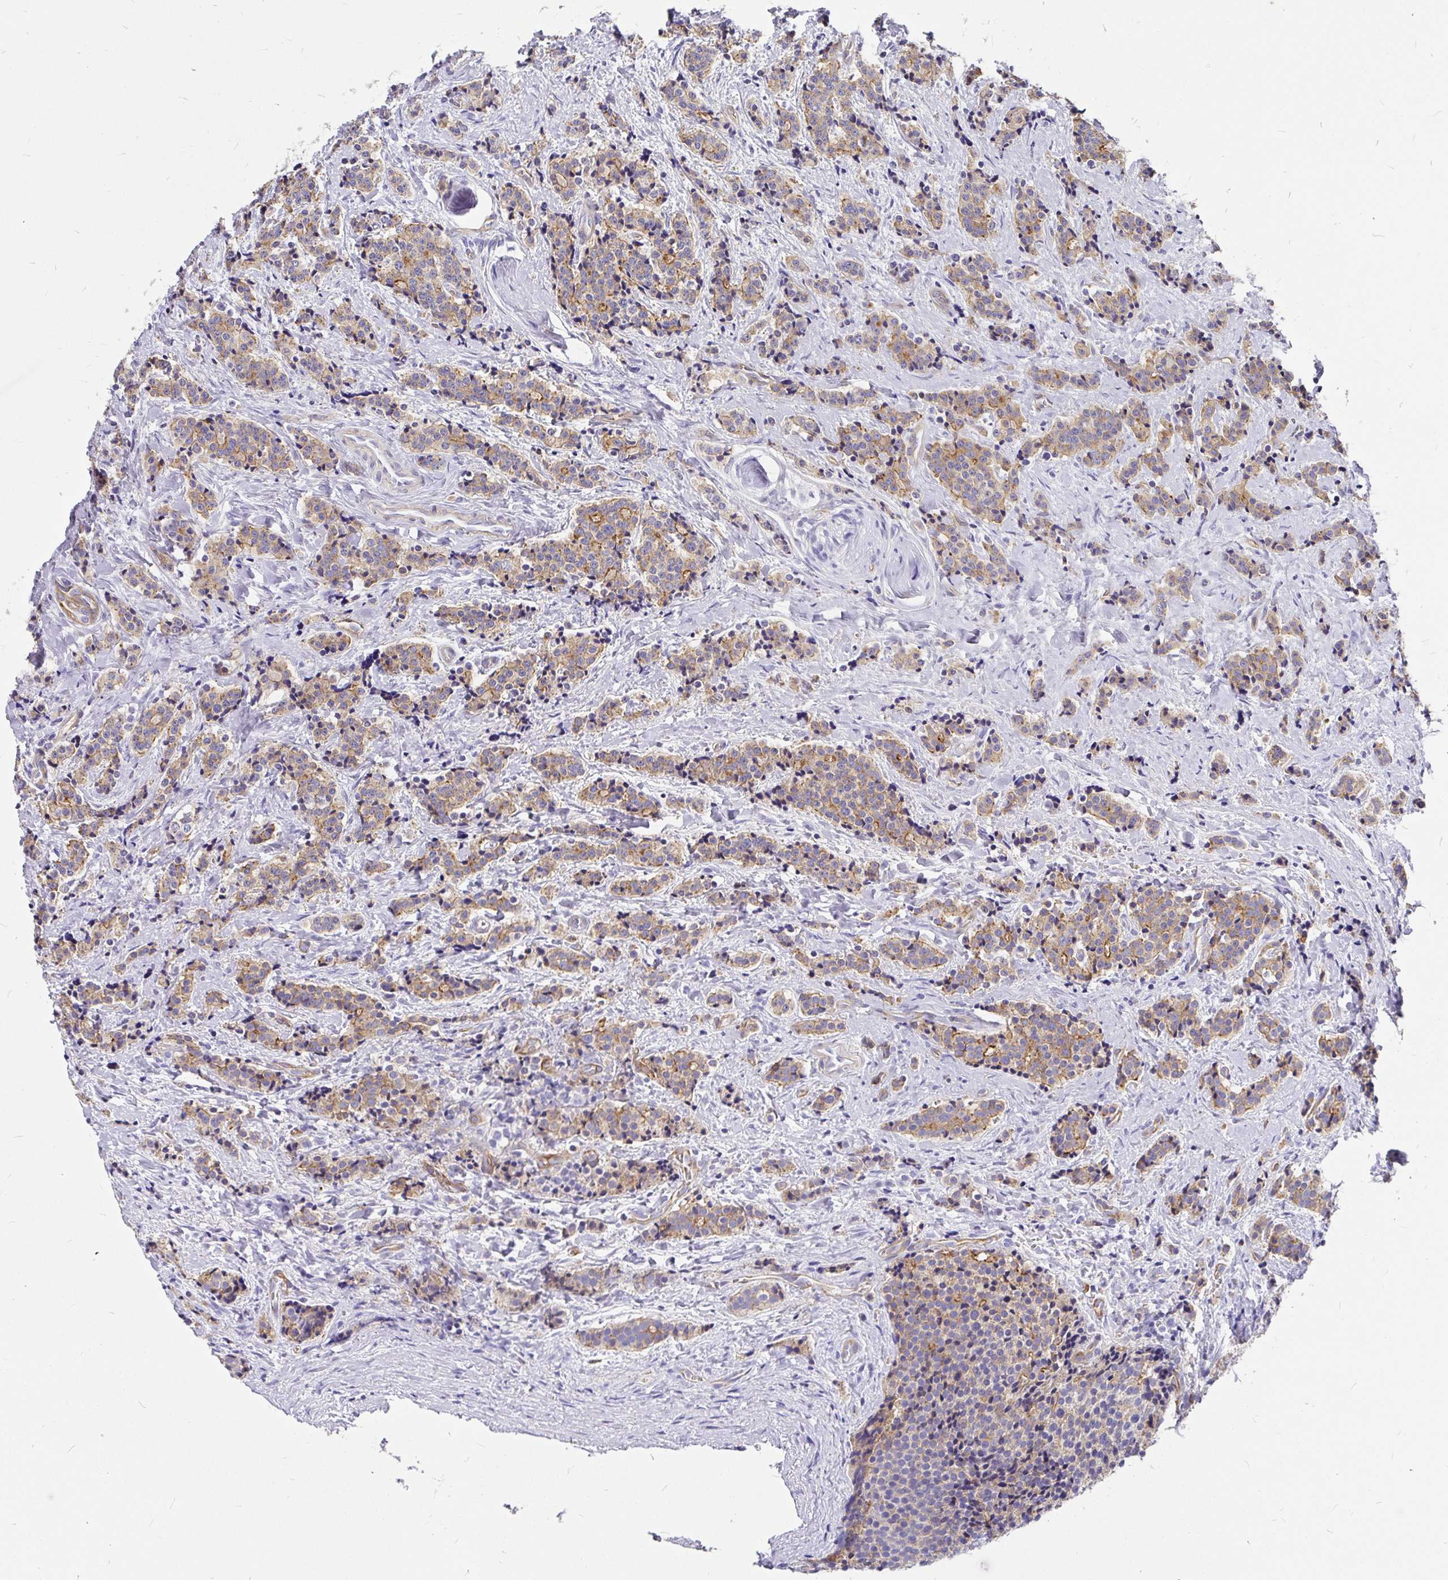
{"staining": {"intensity": "moderate", "quantity": "25%-75%", "location": "cytoplasmic/membranous"}, "tissue": "carcinoid", "cell_type": "Tumor cells", "image_type": "cancer", "snomed": [{"axis": "morphology", "description": "Carcinoid, malignant, NOS"}, {"axis": "topography", "description": "Small intestine"}], "caption": "Immunohistochemical staining of human carcinoid shows moderate cytoplasmic/membranous protein expression in approximately 25%-75% of tumor cells.", "gene": "MYO1B", "patient": {"sex": "female", "age": 73}}